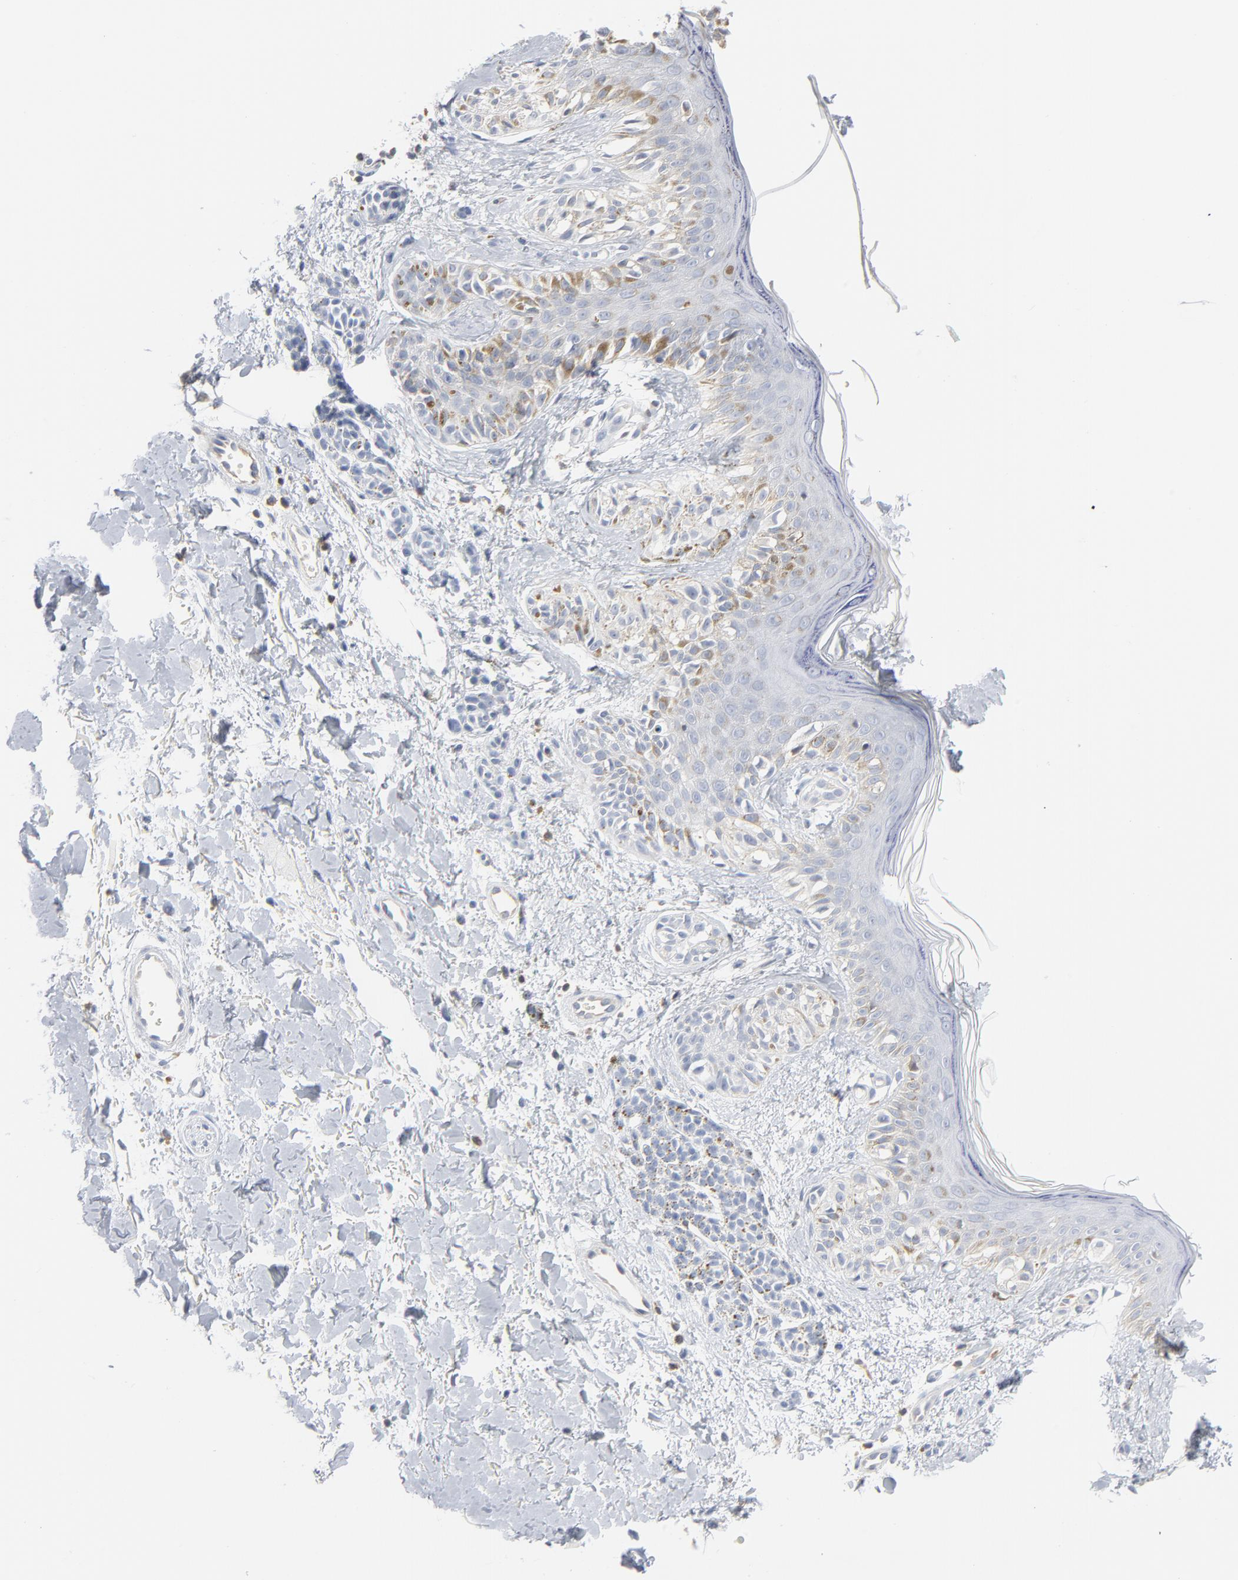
{"staining": {"intensity": "weak", "quantity": "<25%", "location": "cytoplasmic/membranous"}, "tissue": "melanoma", "cell_type": "Tumor cells", "image_type": "cancer", "snomed": [{"axis": "morphology", "description": "Normal tissue, NOS"}, {"axis": "morphology", "description": "Malignant melanoma, NOS"}, {"axis": "topography", "description": "Skin"}], "caption": "DAB immunohistochemical staining of human melanoma exhibits no significant expression in tumor cells.", "gene": "PTK2B", "patient": {"sex": "male", "age": 83}}